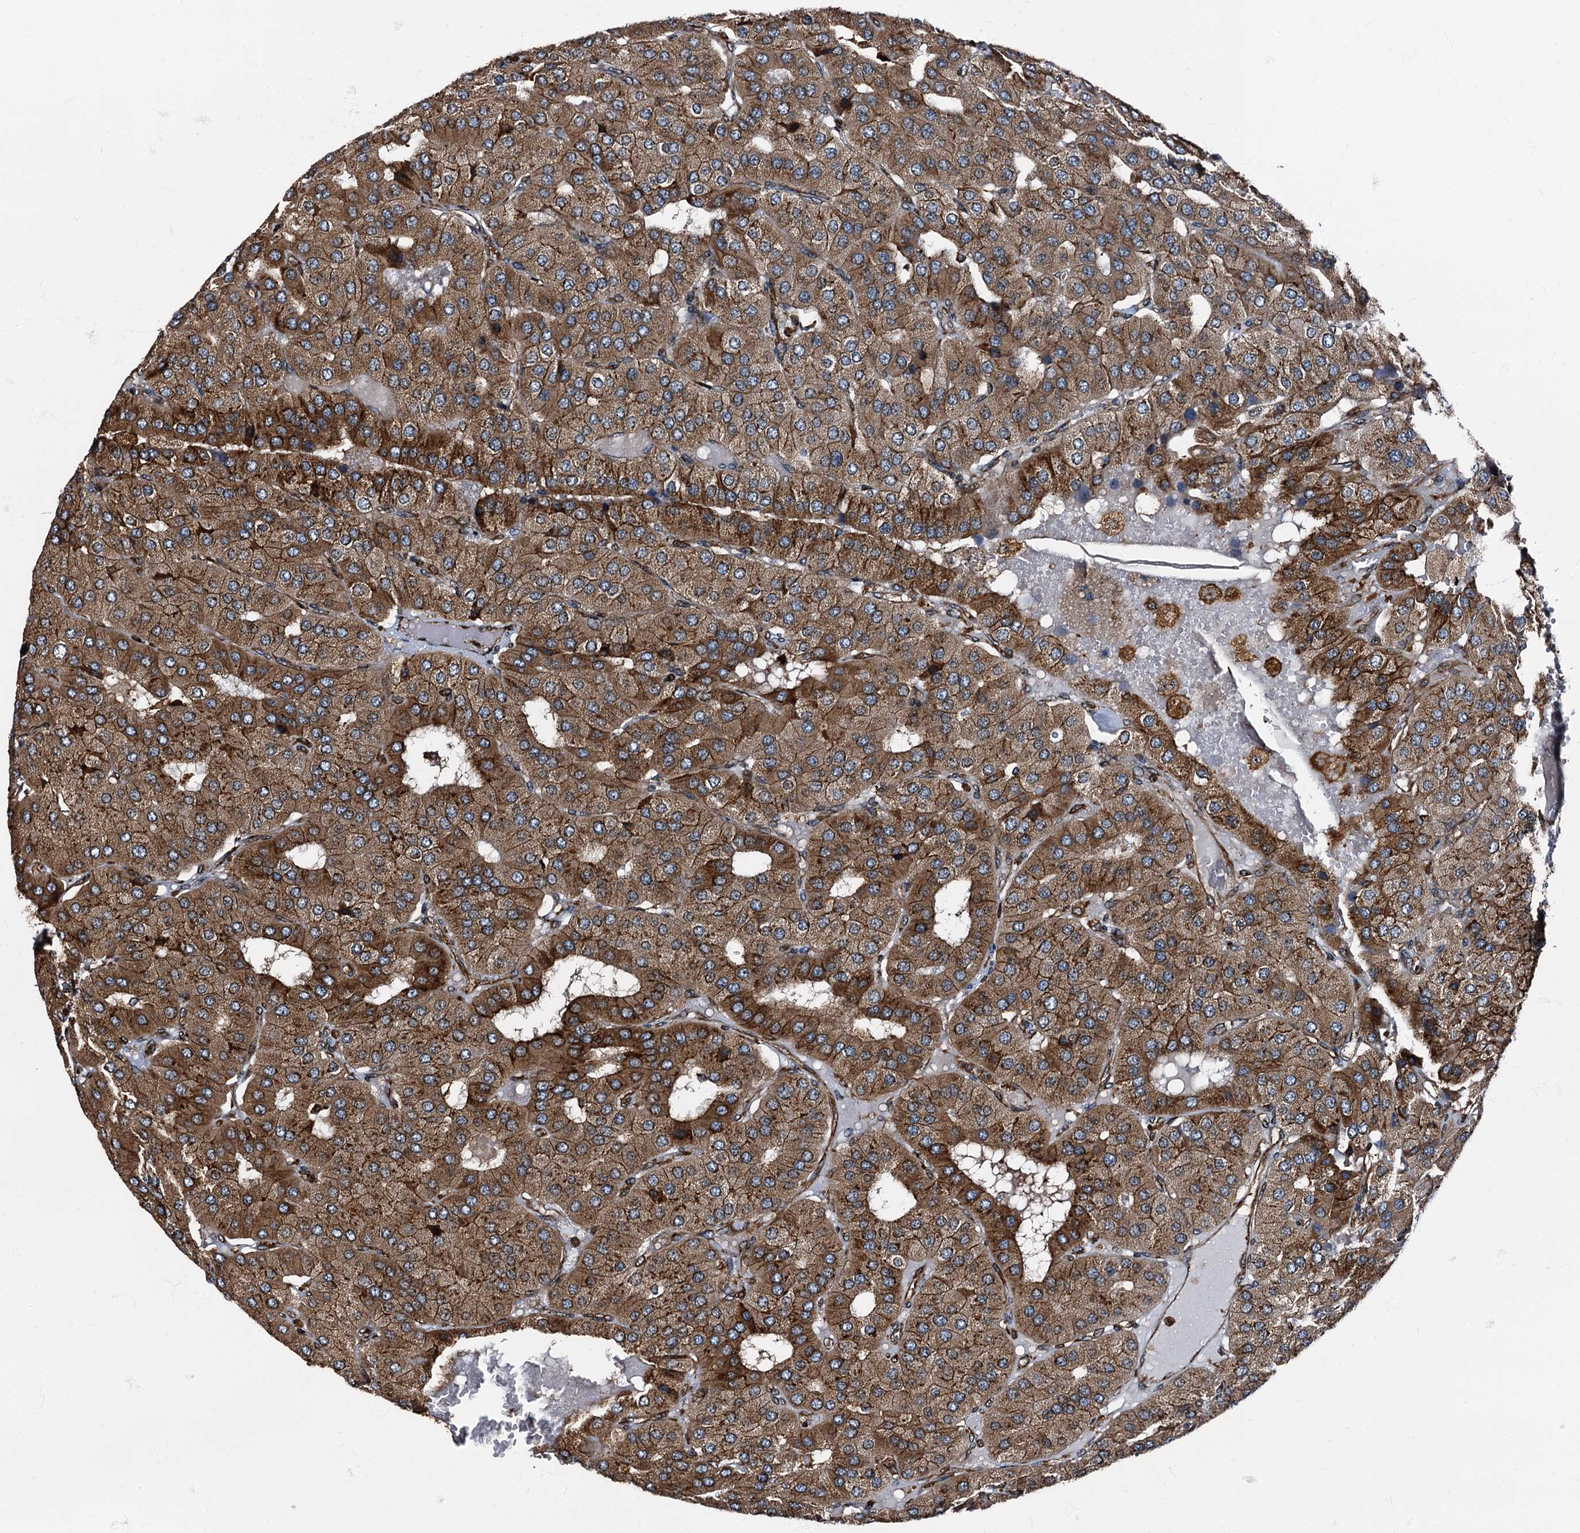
{"staining": {"intensity": "moderate", "quantity": ">75%", "location": "cytoplasmic/membranous"}, "tissue": "parathyroid gland", "cell_type": "Glandular cells", "image_type": "normal", "snomed": [{"axis": "morphology", "description": "Normal tissue, NOS"}, {"axis": "morphology", "description": "Adenoma, NOS"}, {"axis": "topography", "description": "Parathyroid gland"}], "caption": "Human parathyroid gland stained with a brown dye demonstrates moderate cytoplasmic/membranous positive staining in about >75% of glandular cells.", "gene": "ATP2C1", "patient": {"sex": "female", "age": 86}}